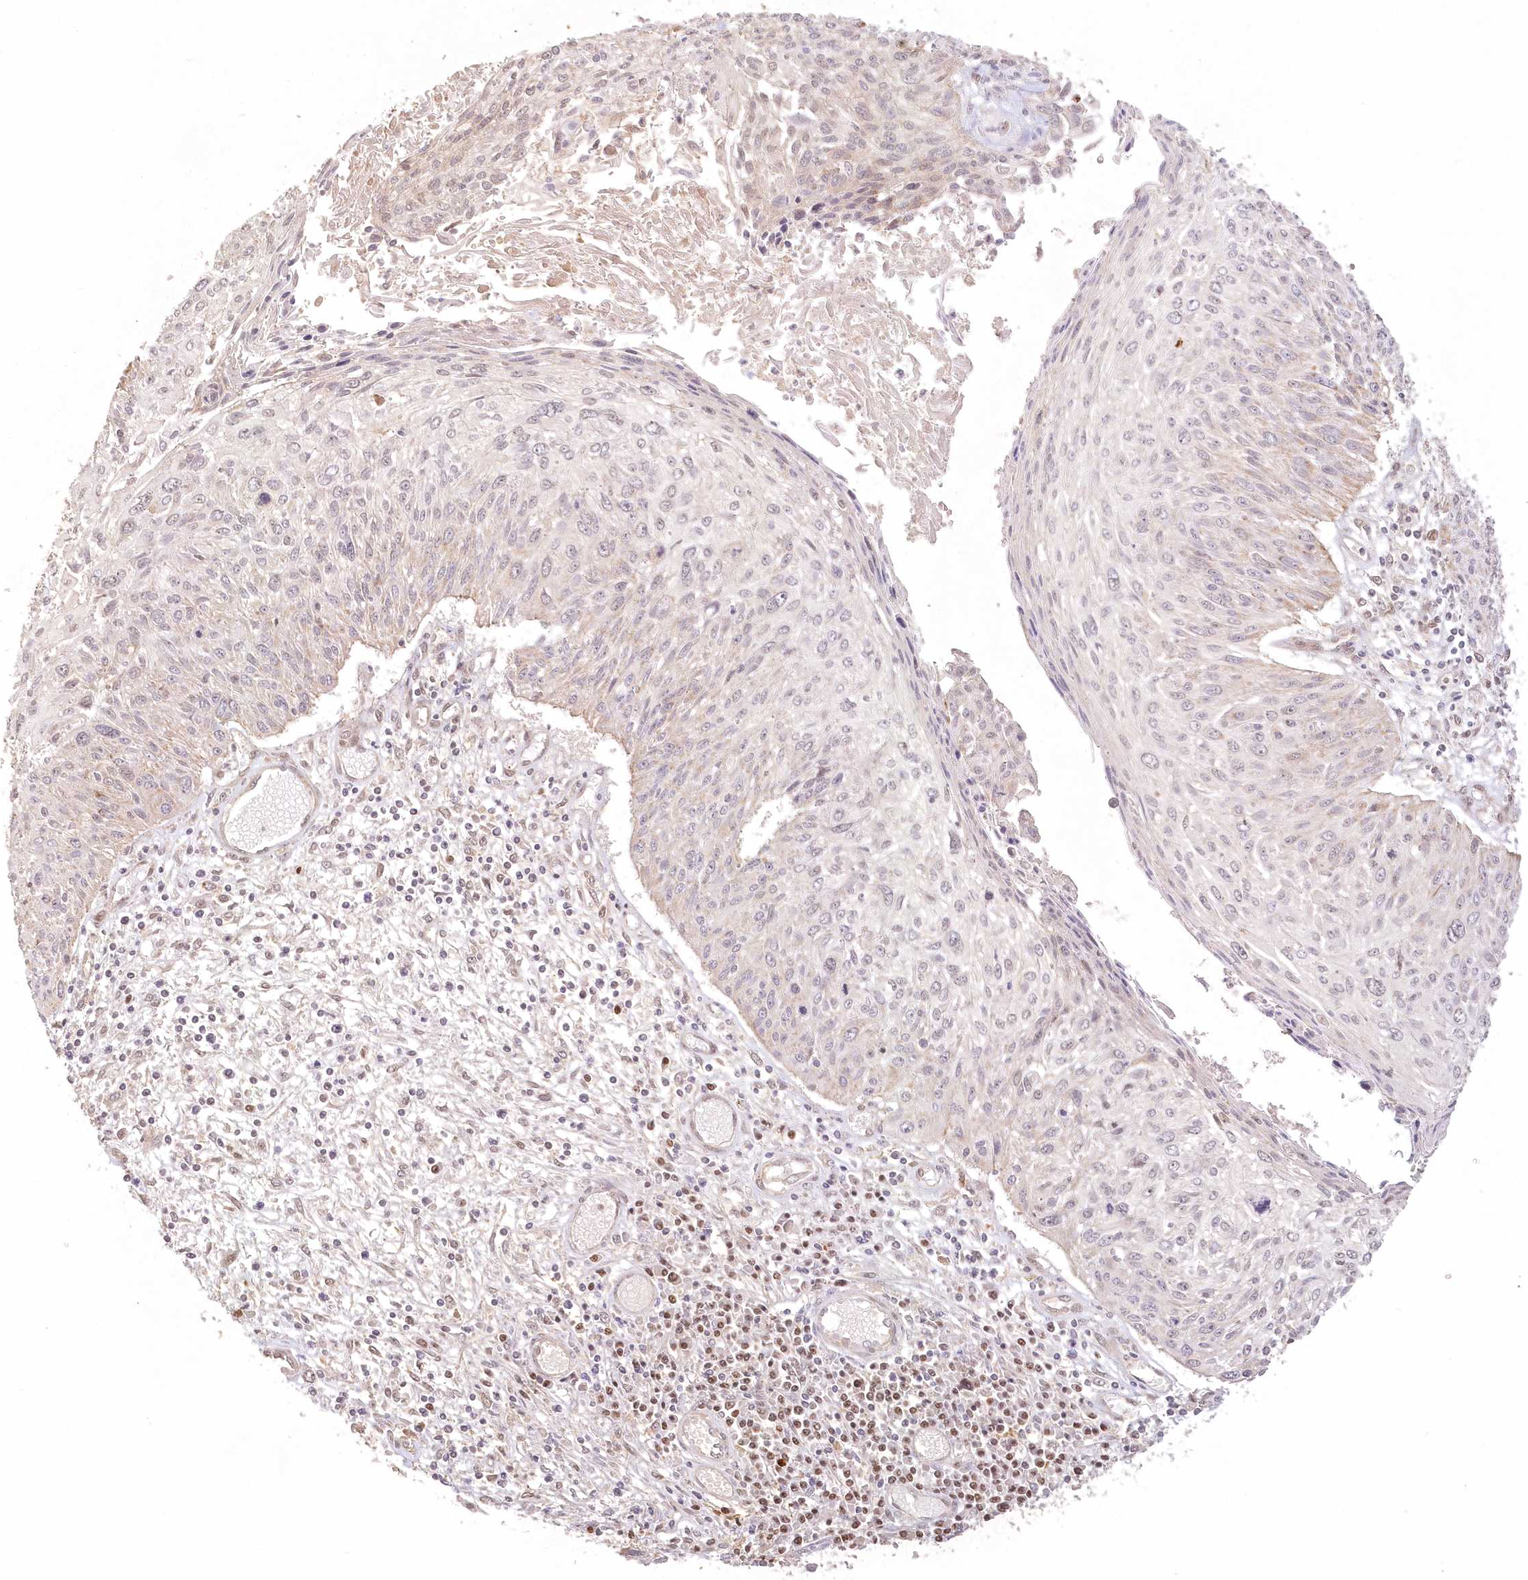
{"staining": {"intensity": "negative", "quantity": "none", "location": "none"}, "tissue": "cervical cancer", "cell_type": "Tumor cells", "image_type": "cancer", "snomed": [{"axis": "morphology", "description": "Squamous cell carcinoma, NOS"}, {"axis": "topography", "description": "Cervix"}], "caption": "Image shows no significant protein positivity in tumor cells of squamous cell carcinoma (cervical). The staining was performed using DAB to visualize the protein expression in brown, while the nuclei were stained in blue with hematoxylin (Magnification: 20x).", "gene": "KIAA0232", "patient": {"sex": "female", "age": 51}}